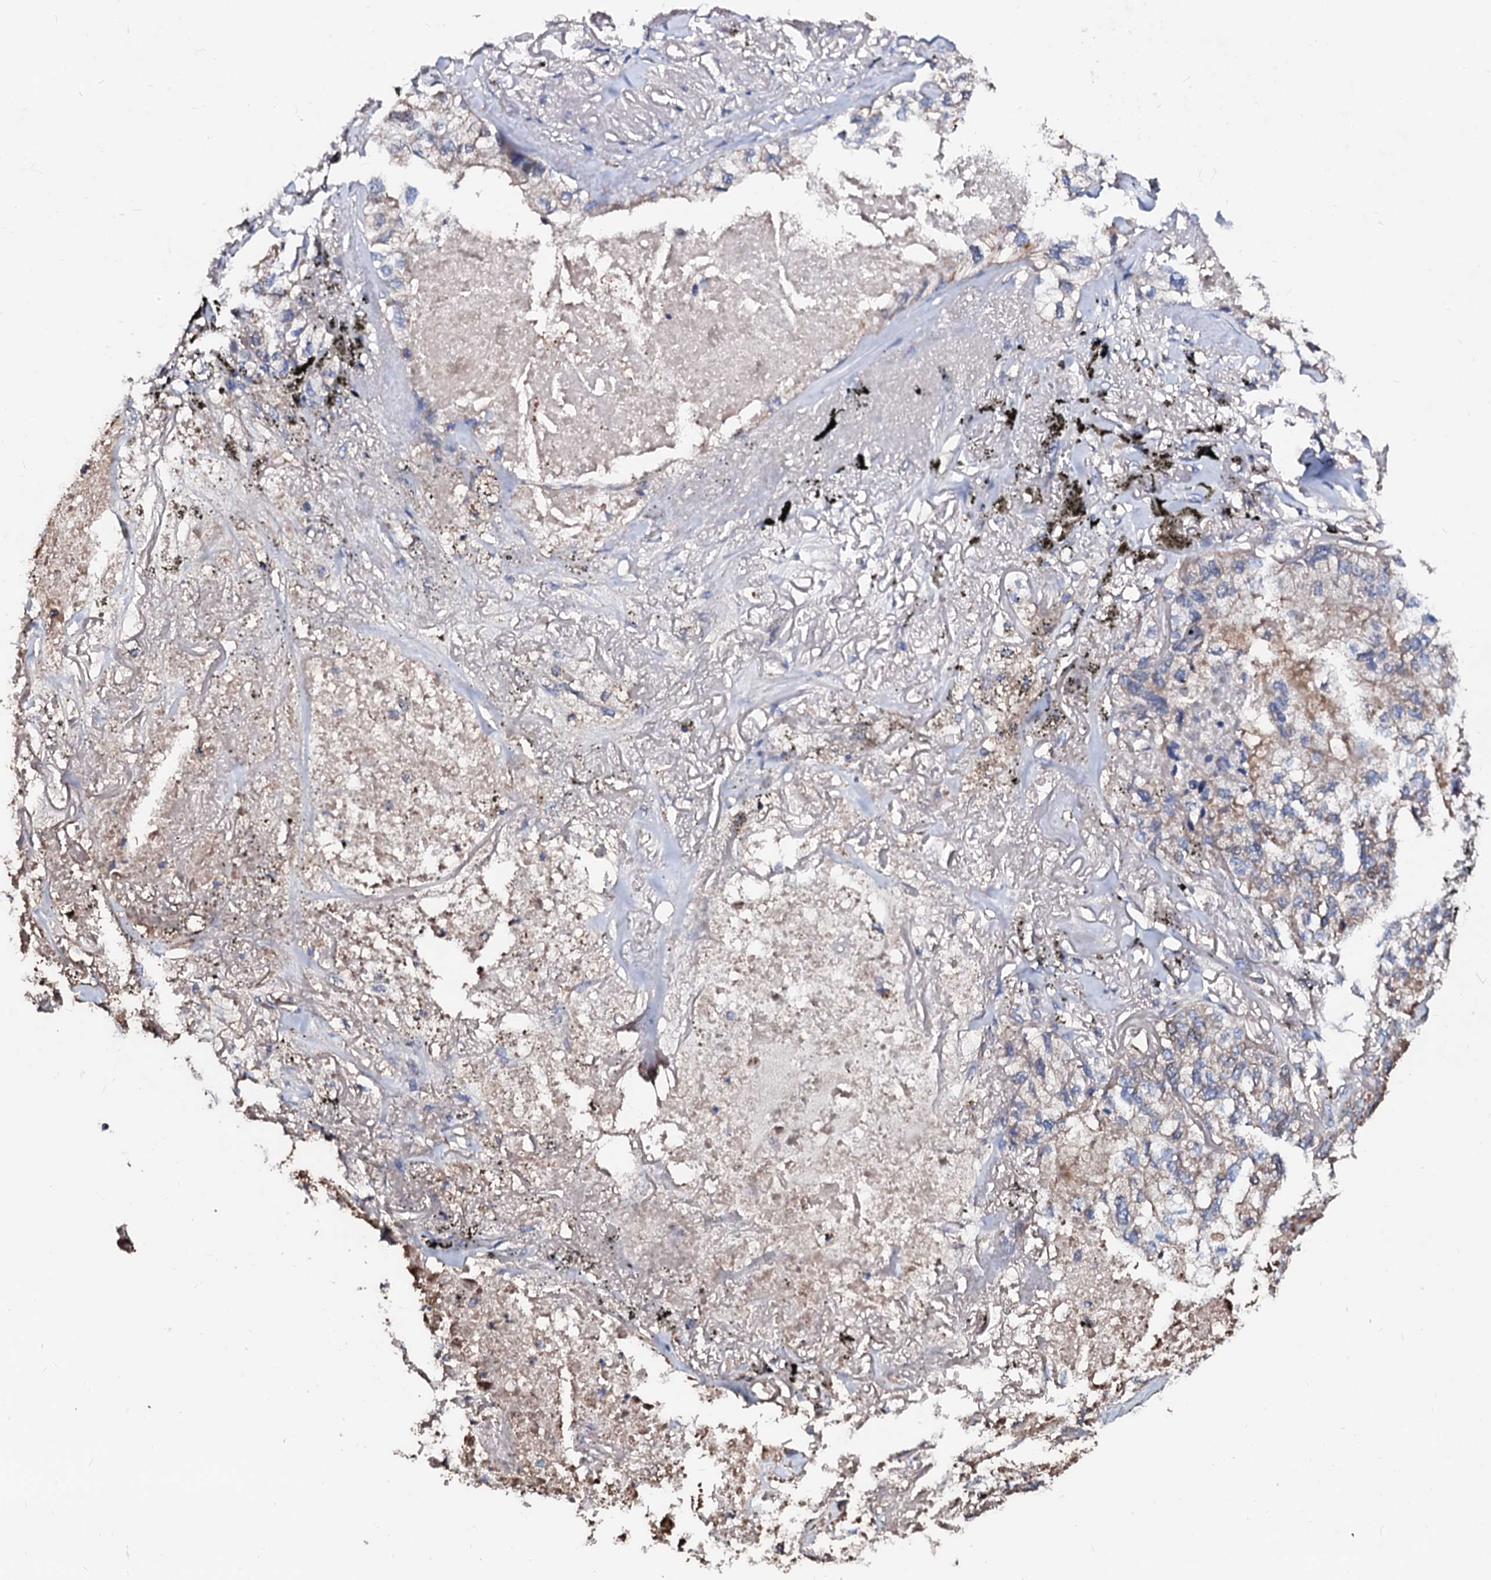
{"staining": {"intensity": "negative", "quantity": "none", "location": "none"}, "tissue": "lung cancer", "cell_type": "Tumor cells", "image_type": "cancer", "snomed": [{"axis": "morphology", "description": "Adenocarcinoma, NOS"}, {"axis": "topography", "description": "Lung"}], "caption": "The immunohistochemistry (IHC) photomicrograph has no significant positivity in tumor cells of lung cancer tissue.", "gene": "CSKMT", "patient": {"sex": "male", "age": 65}}